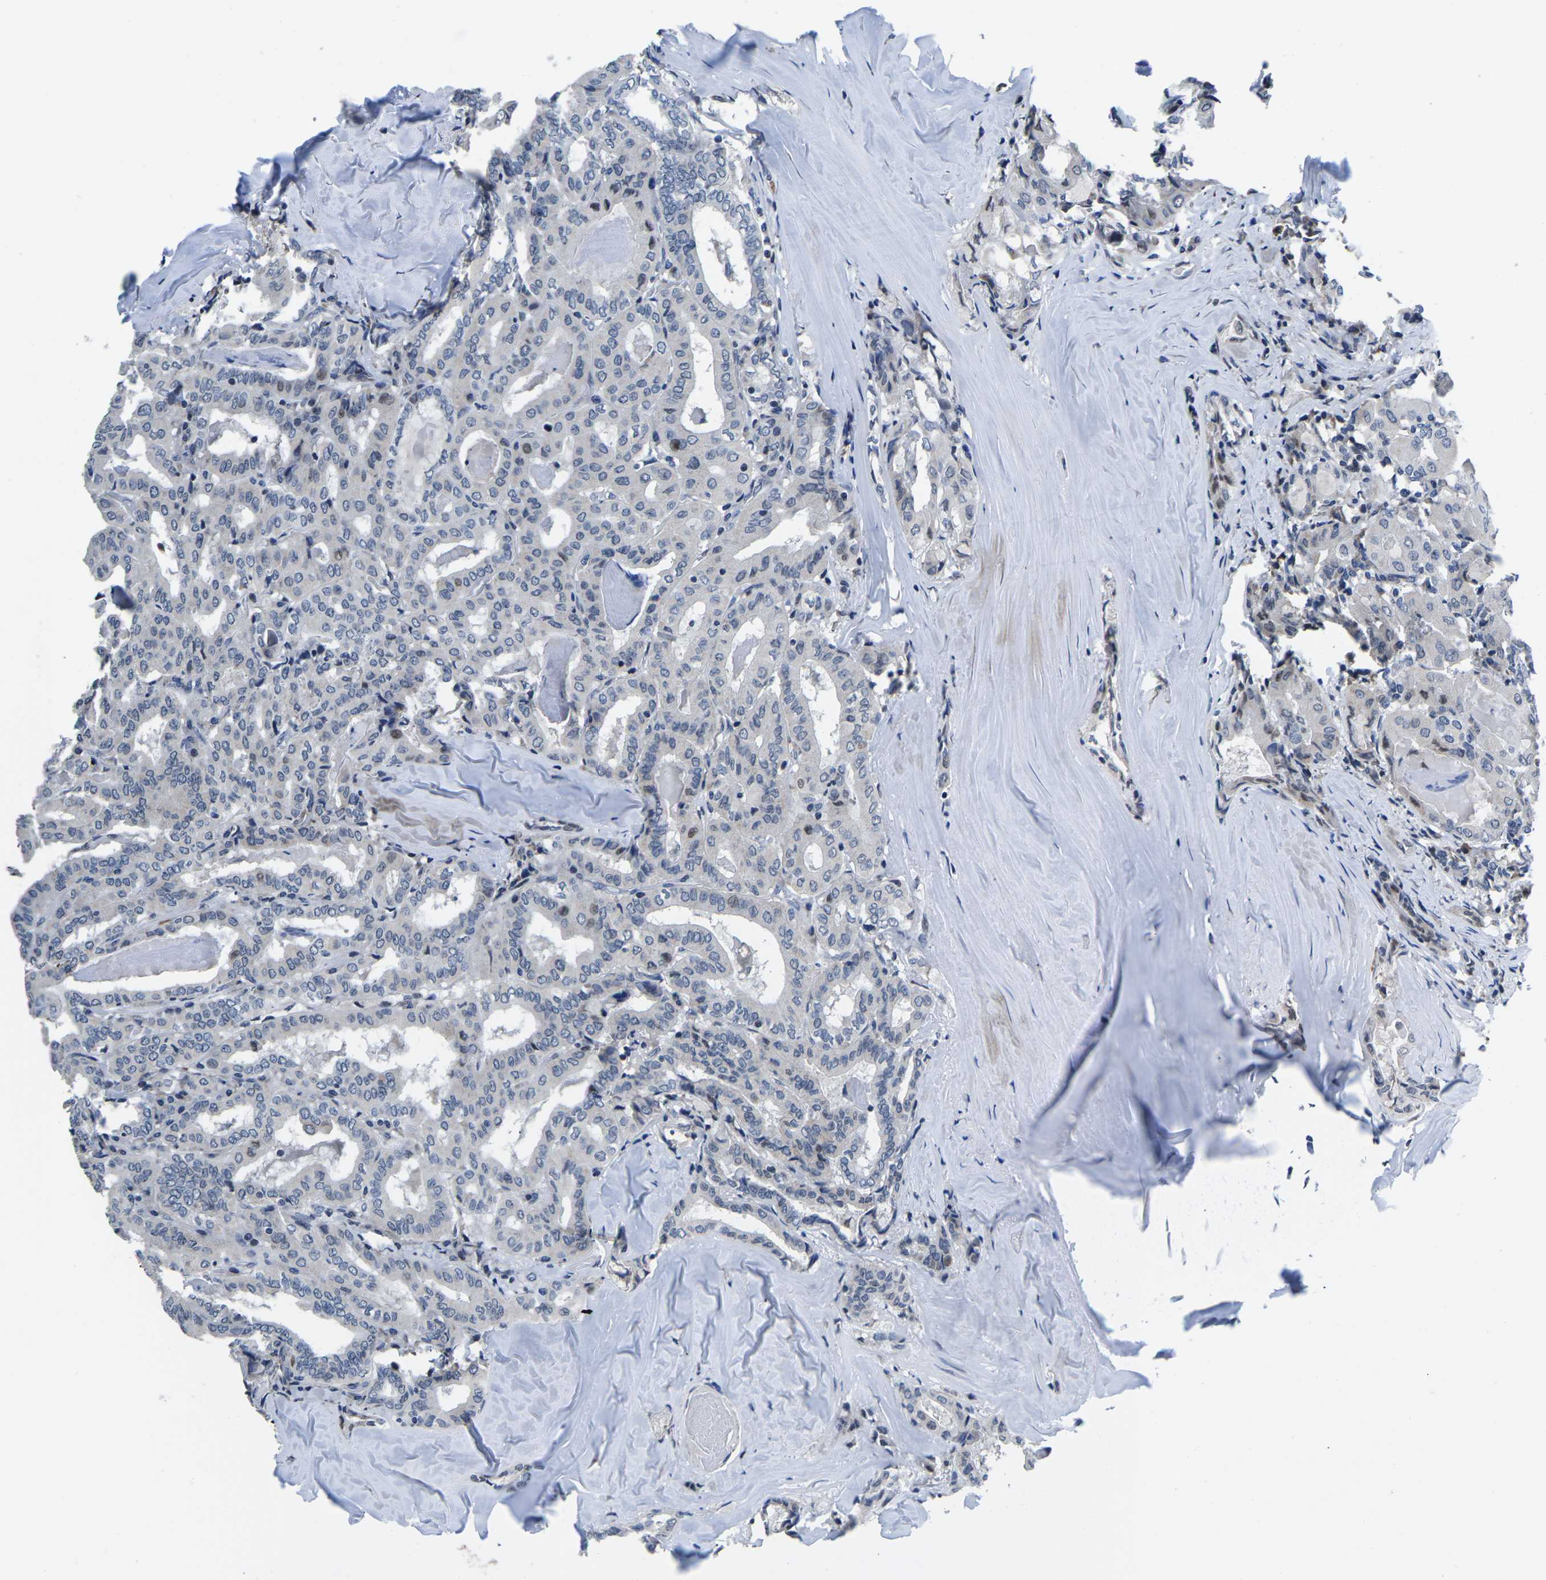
{"staining": {"intensity": "negative", "quantity": "none", "location": "none"}, "tissue": "thyroid cancer", "cell_type": "Tumor cells", "image_type": "cancer", "snomed": [{"axis": "morphology", "description": "Papillary adenocarcinoma, NOS"}, {"axis": "topography", "description": "Thyroid gland"}], "caption": "Tumor cells are negative for protein expression in human thyroid cancer. Nuclei are stained in blue.", "gene": "CDC73", "patient": {"sex": "female", "age": 42}}